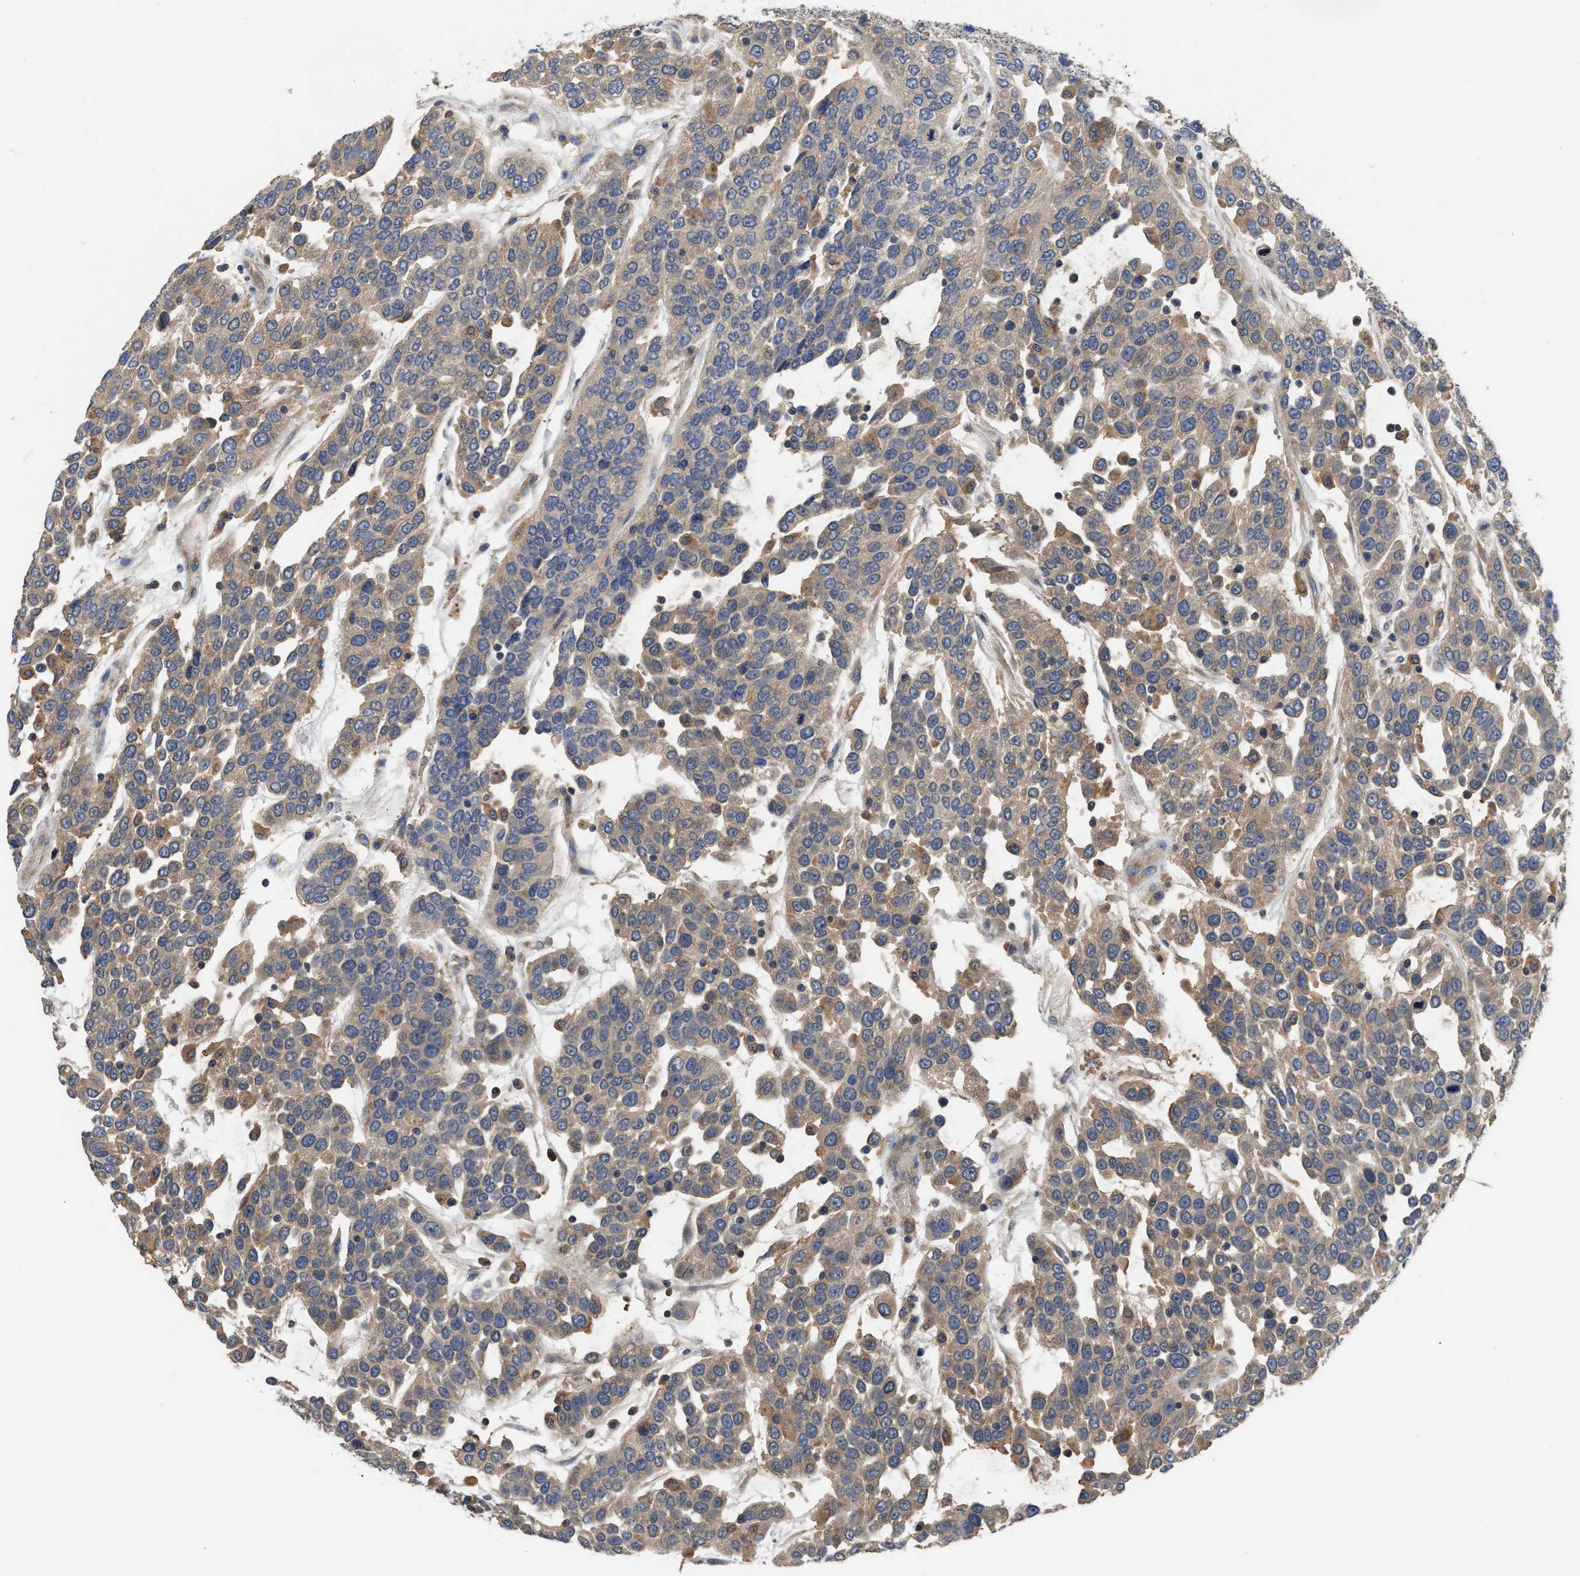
{"staining": {"intensity": "weak", "quantity": ">75%", "location": "cytoplasmic/membranous"}, "tissue": "urothelial cancer", "cell_type": "Tumor cells", "image_type": "cancer", "snomed": [{"axis": "morphology", "description": "Urothelial carcinoma, High grade"}, {"axis": "topography", "description": "Urinary bladder"}], "caption": "About >75% of tumor cells in human urothelial cancer show weak cytoplasmic/membranous protein positivity as visualized by brown immunohistochemical staining.", "gene": "RNF216", "patient": {"sex": "female", "age": 80}}